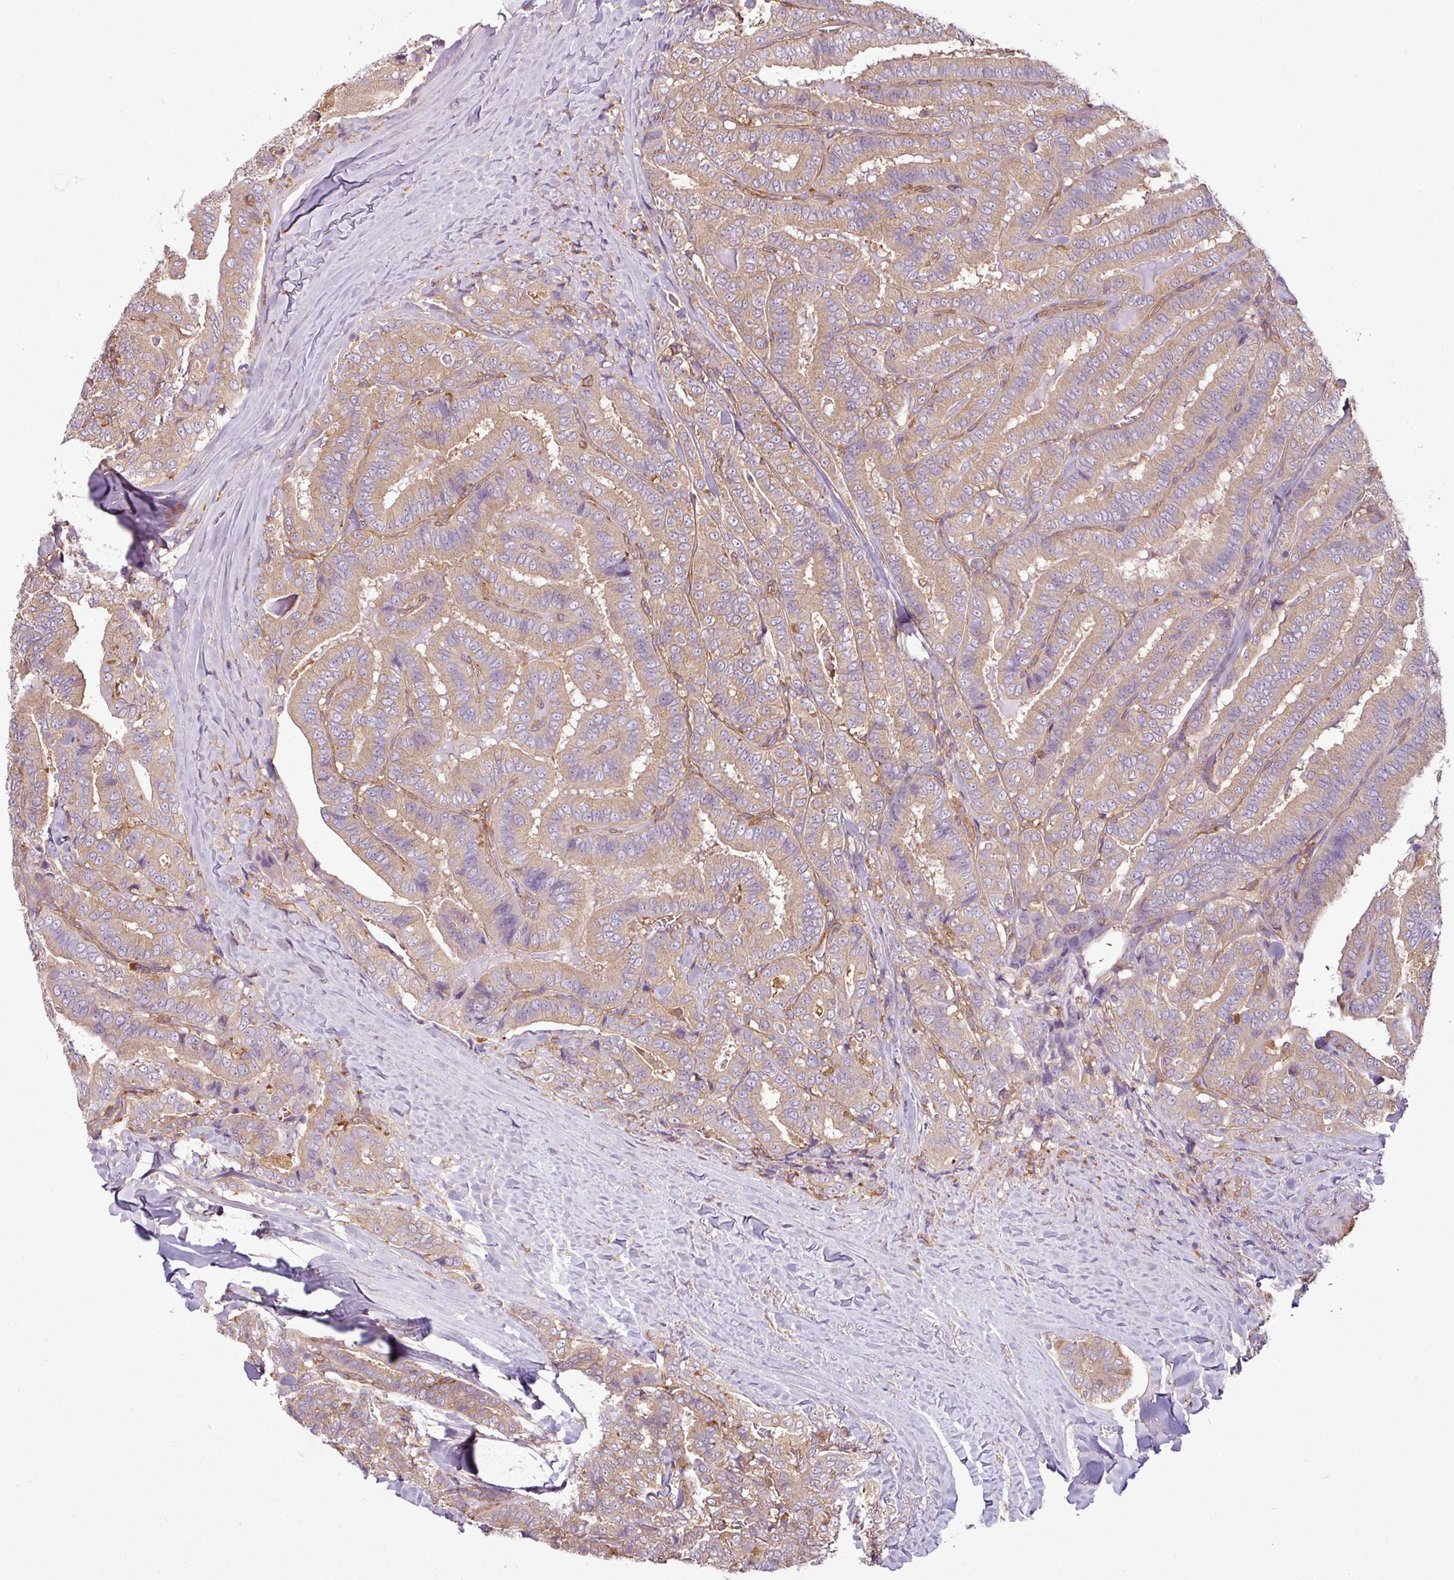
{"staining": {"intensity": "negative", "quantity": "none", "location": "none"}, "tissue": "thyroid cancer", "cell_type": "Tumor cells", "image_type": "cancer", "snomed": [{"axis": "morphology", "description": "Papillary adenocarcinoma, NOS"}, {"axis": "topography", "description": "Thyroid gland"}], "caption": "A high-resolution histopathology image shows IHC staining of thyroid cancer (papillary adenocarcinoma), which demonstrates no significant staining in tumor cells.", "gene": "PACSIN2", "patient": {"sex": "male", "age": 61}}